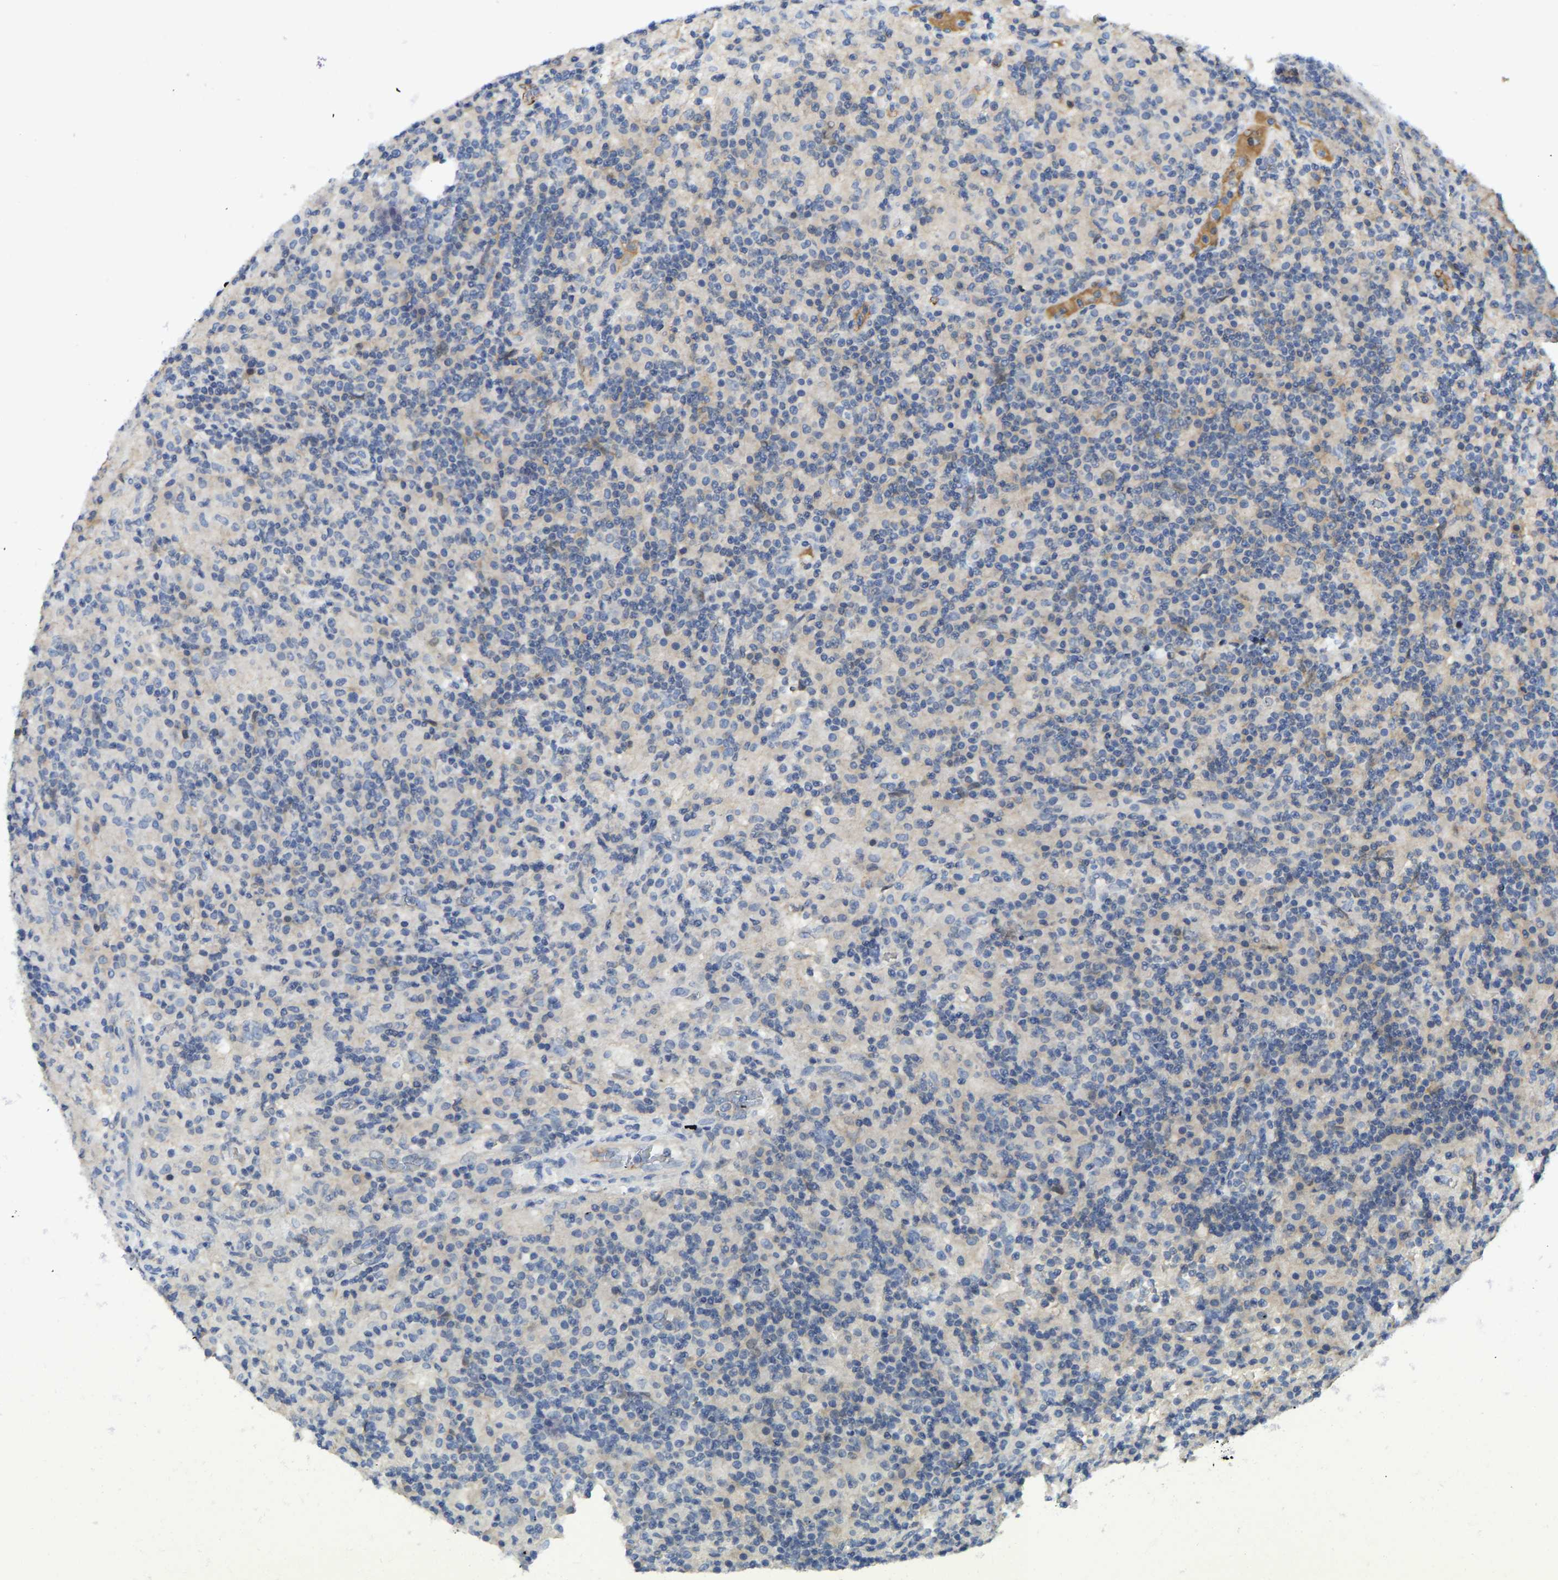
{"staining": {"intensity": "negative", "quantity": "none", "location": "none"}, "tissue": "lymphoma", "cell_type": "Tumor cells", "image_type": "cancer", "snomed": [{"axis": "morphology", "description": "Hodgkin's disease, NOS"}, {"axis": "topography", "description": "Lymph node"}], "caption": "An image of Hodgkin's disease stained for a protein shows no brown staining in tumor cells. Brightfield microscopy of IHC stained with DAB (3,3'-diaminobenzidine) (brown) and hematoxylin (blue), captured at high magnification.", "gene": "VCPKMT", "patient": {"sex": "male", "age": 70}}